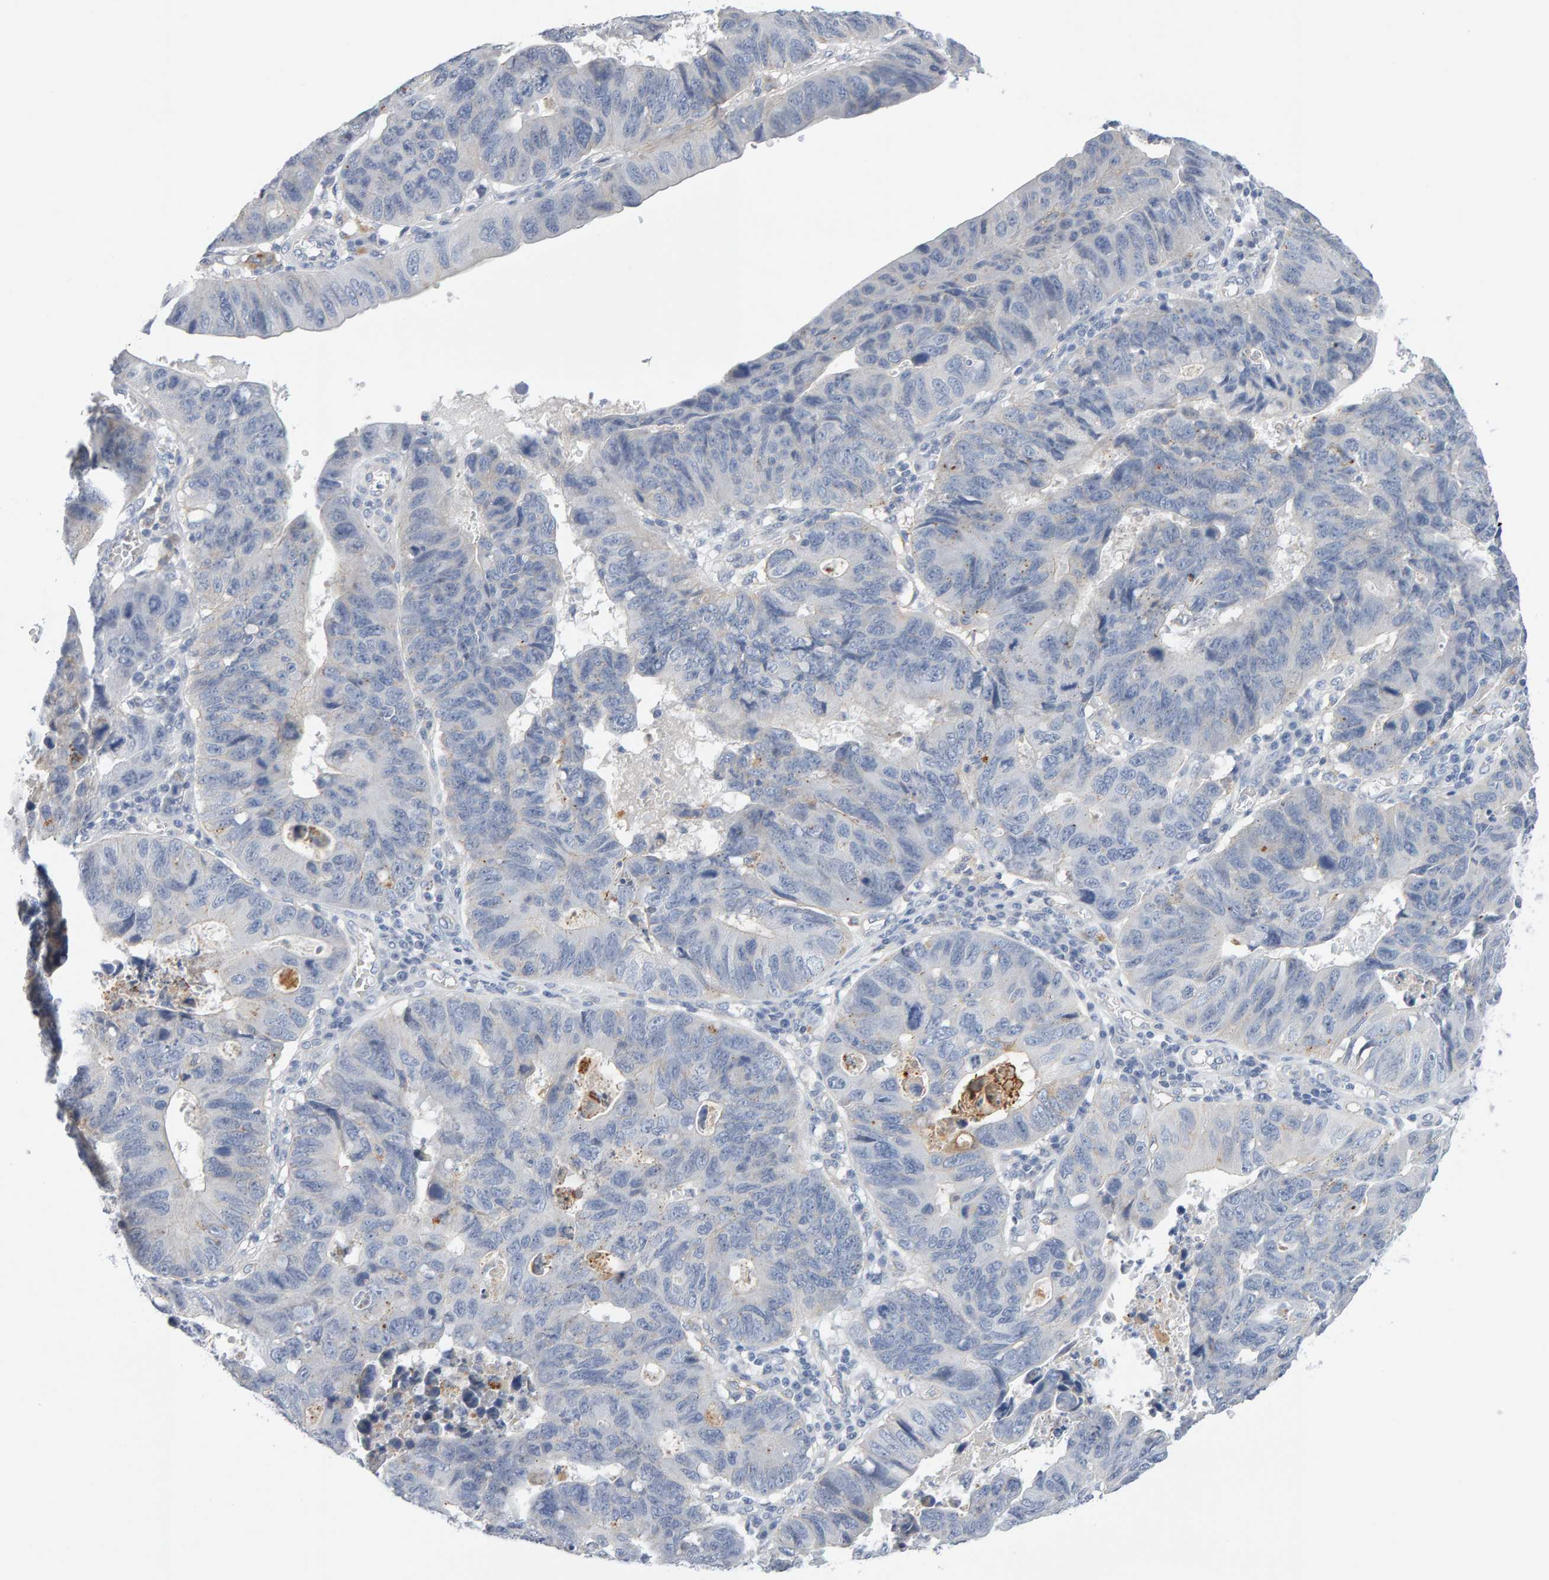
{"staining": {"intensity": "negative", "quantity": "none", "location": "none"}, "tissue": "stomach cancer", "cell_type": "Tumor cells", "image_type": "cancer", "snomed": [{"axis": "morphology", "description": "Adenocarcinoma, NOS"}, {"axis": "topography", "description": "Stomach"}], "caption": "Tumor cells show no significant protein staining in stomach adenocarcinoma.", "gene": "METRNL", "patient": {"sex": "male", "age": 59}}